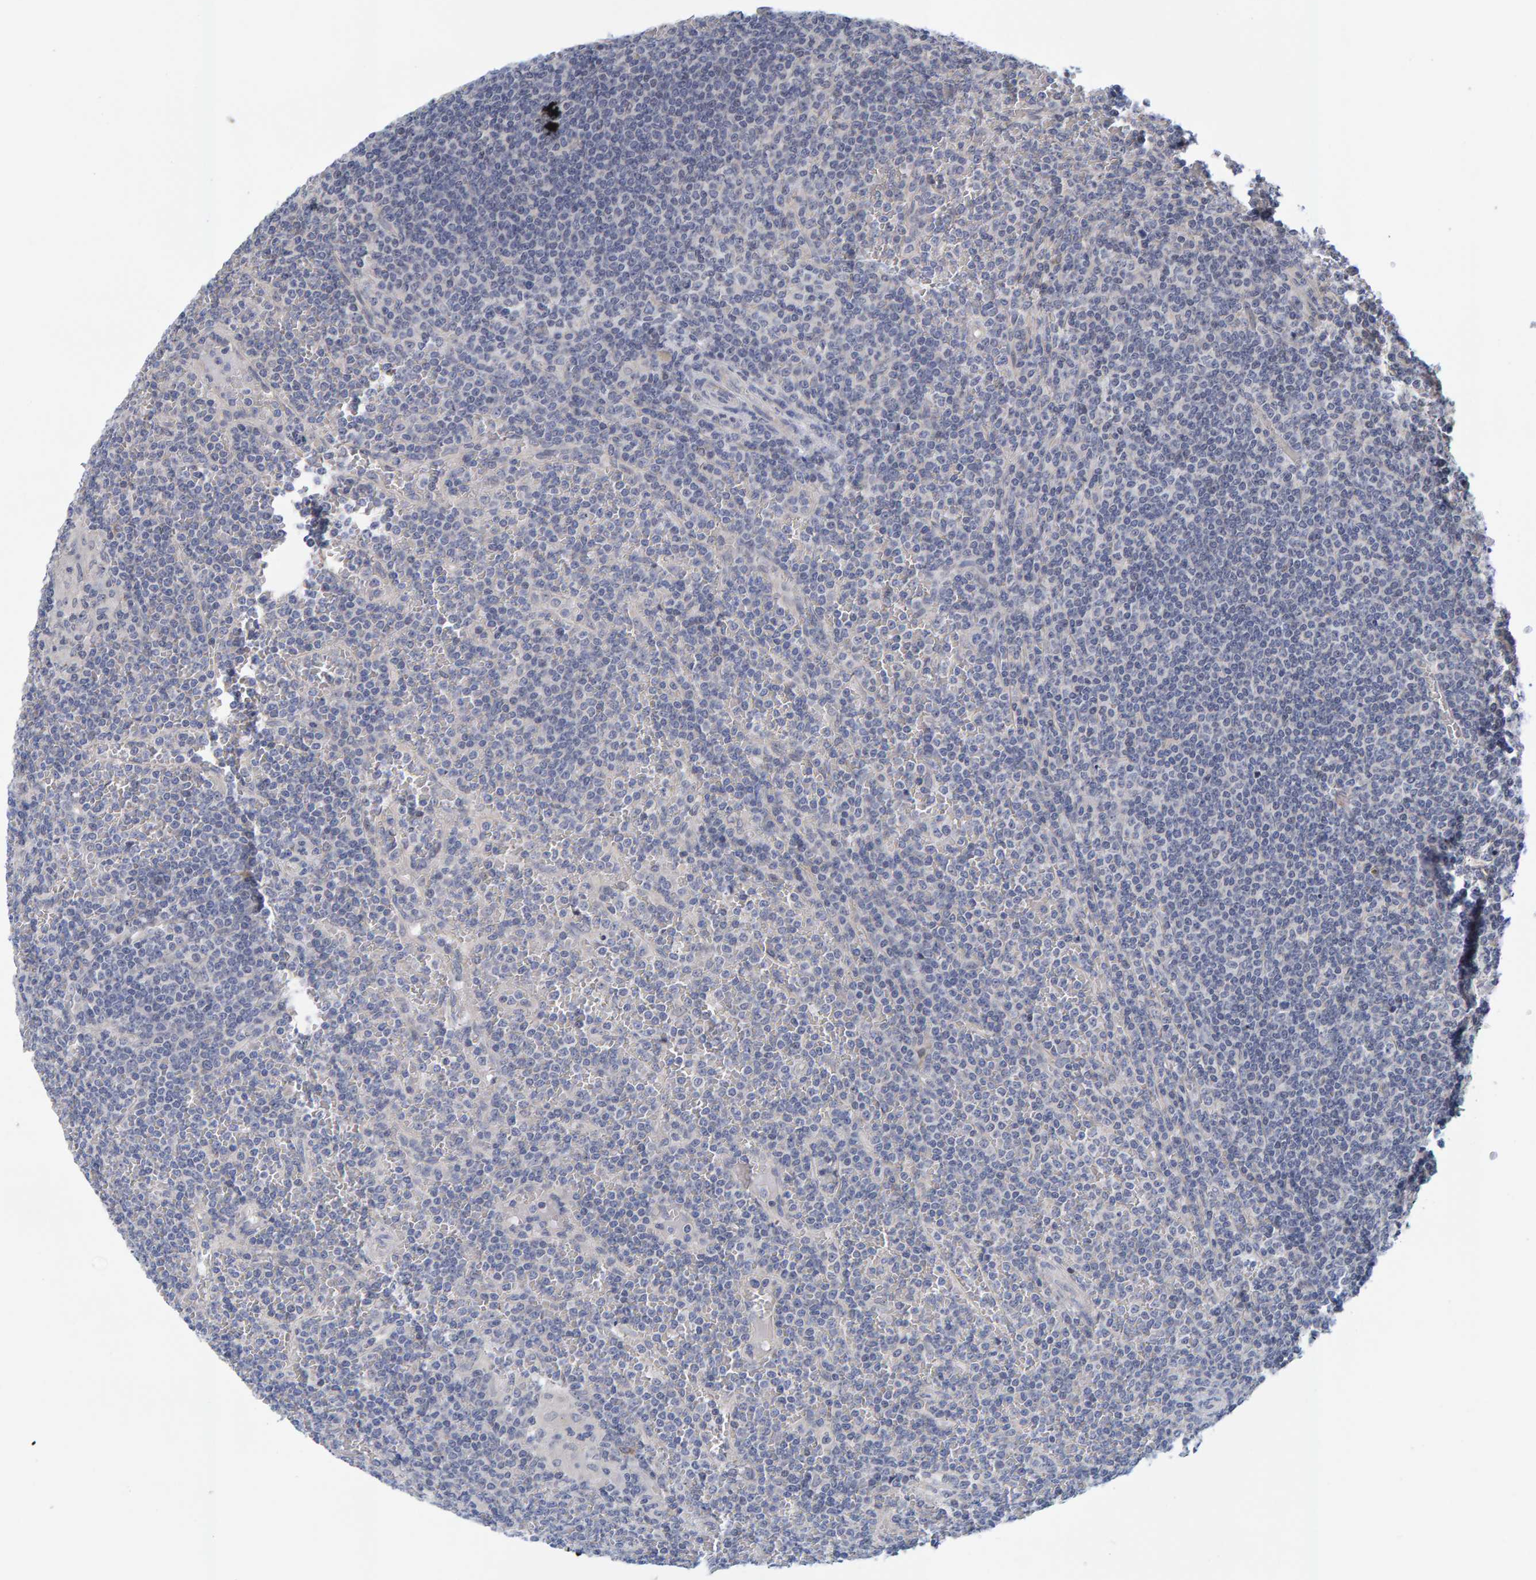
{"staining": {"intensity": "negative", "quantity": "none", "location": "none"}, "tissue": "lymphoma", "cell_type": "Tumor cells", "image_type": "cancer", "snomed": [{"axis": "morphology", "description": "Malignant lymphoma, non-Hodgkin's type, Low grade"}, {"axis": "topography", "description": "Spleen"}], "caption": "Low-grade malignant lymphoma, non-Hodgkin's type stained for a protein using immunohistochemistry (IHC) reveals no expression tumor cells.", "gene": "ZNF77", "patient": {"sex": "female", "age": 19}}